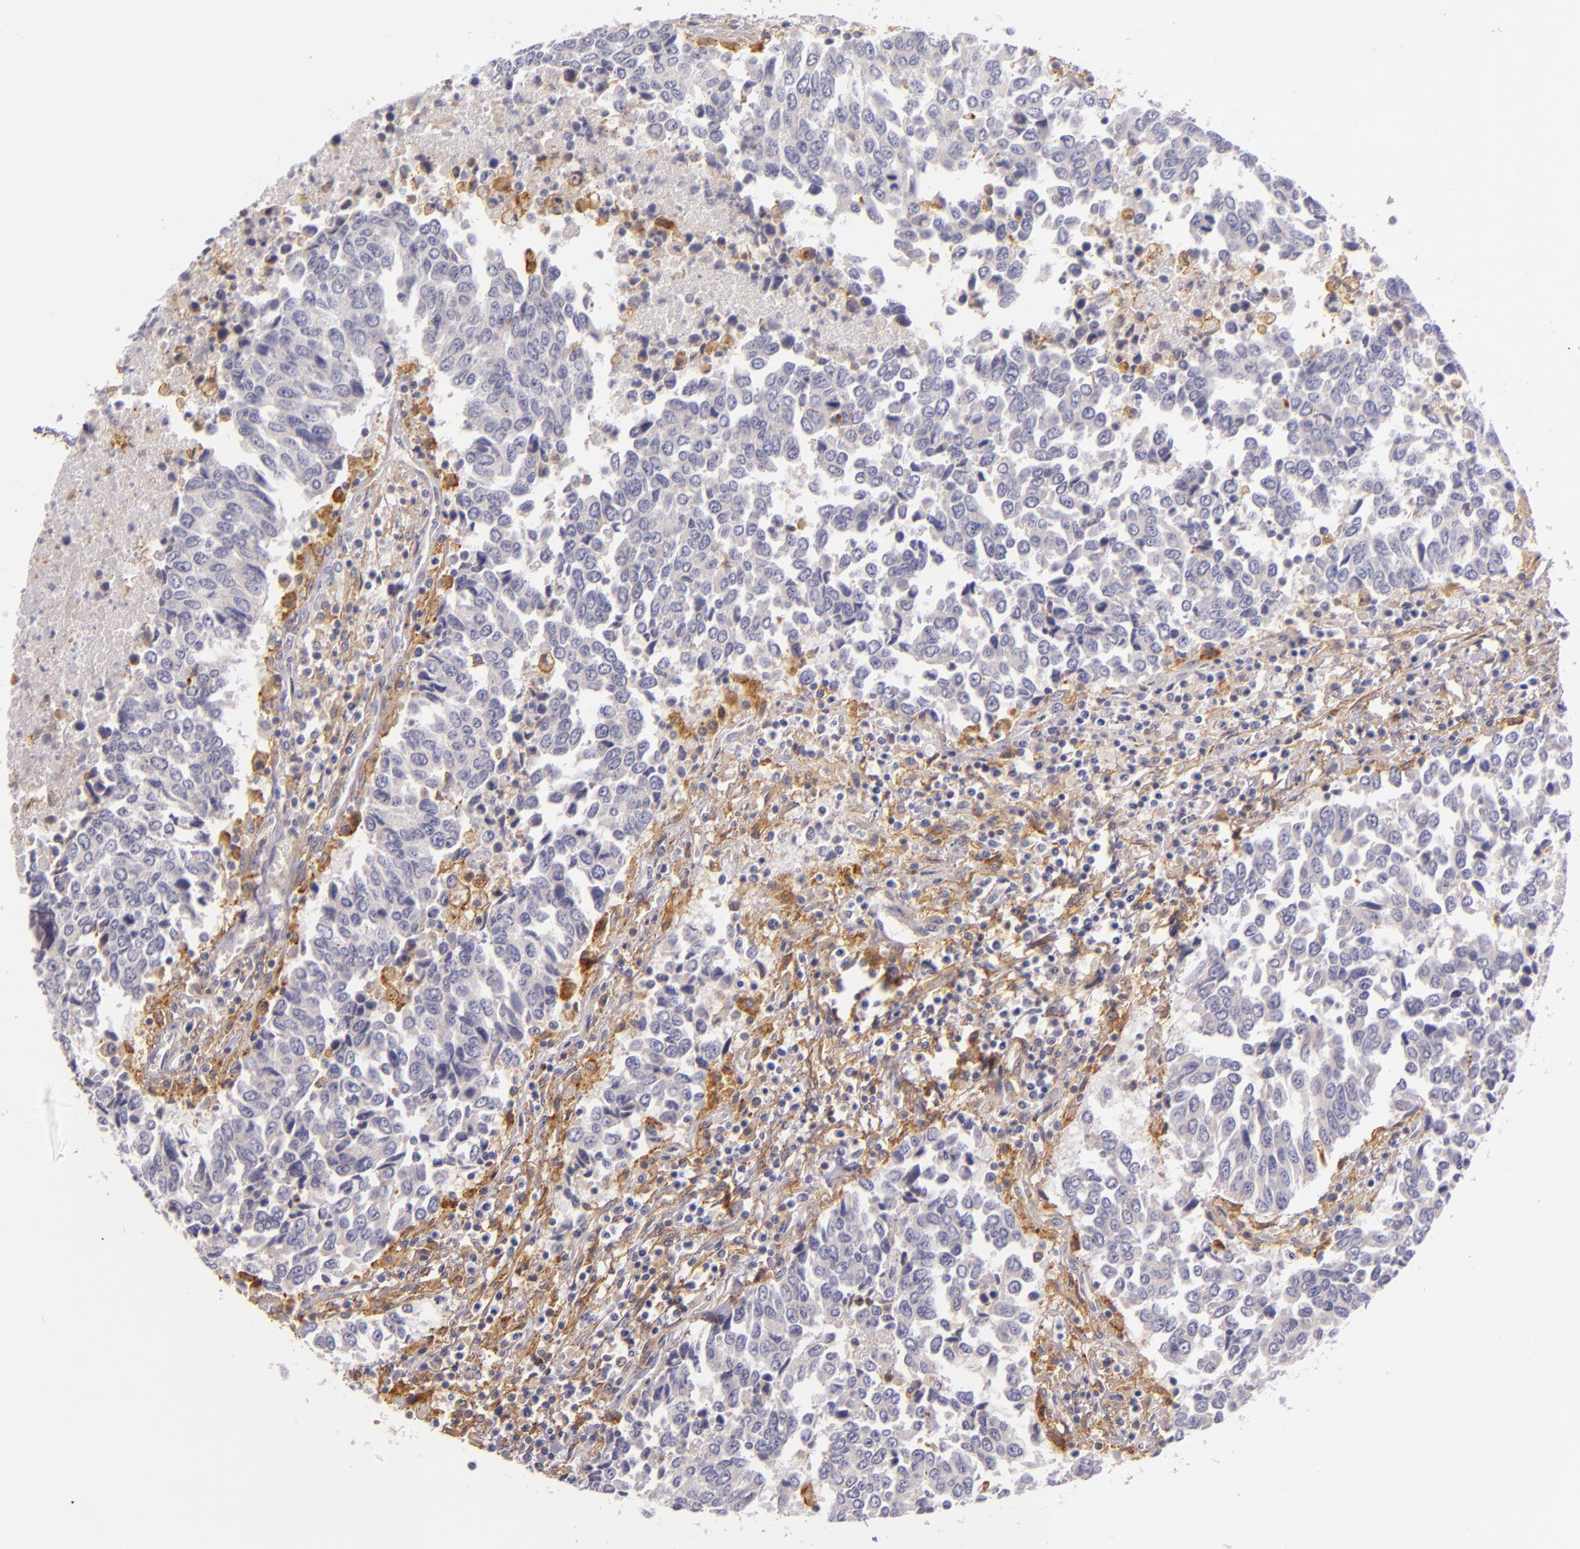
{"staining": {"intensity": "negative", "quantity": "none", "location": "none"}, "tissue": "urothelial cancer", "cell_type": "Tumor cells", "image_type": "cancer", "snomed": [{"axis": "morphology", "description": "Urothelial carcinoma, High grade"}, {"axis": "topography", "description": "Urinary bladder"}], "caption": "Immunohistochemical staining of urothelial carcinoma (high-grade) displays no significant staining in tumor cells.", "gene": "CTSF", "patient": {"sex": "male", "age": 86}}